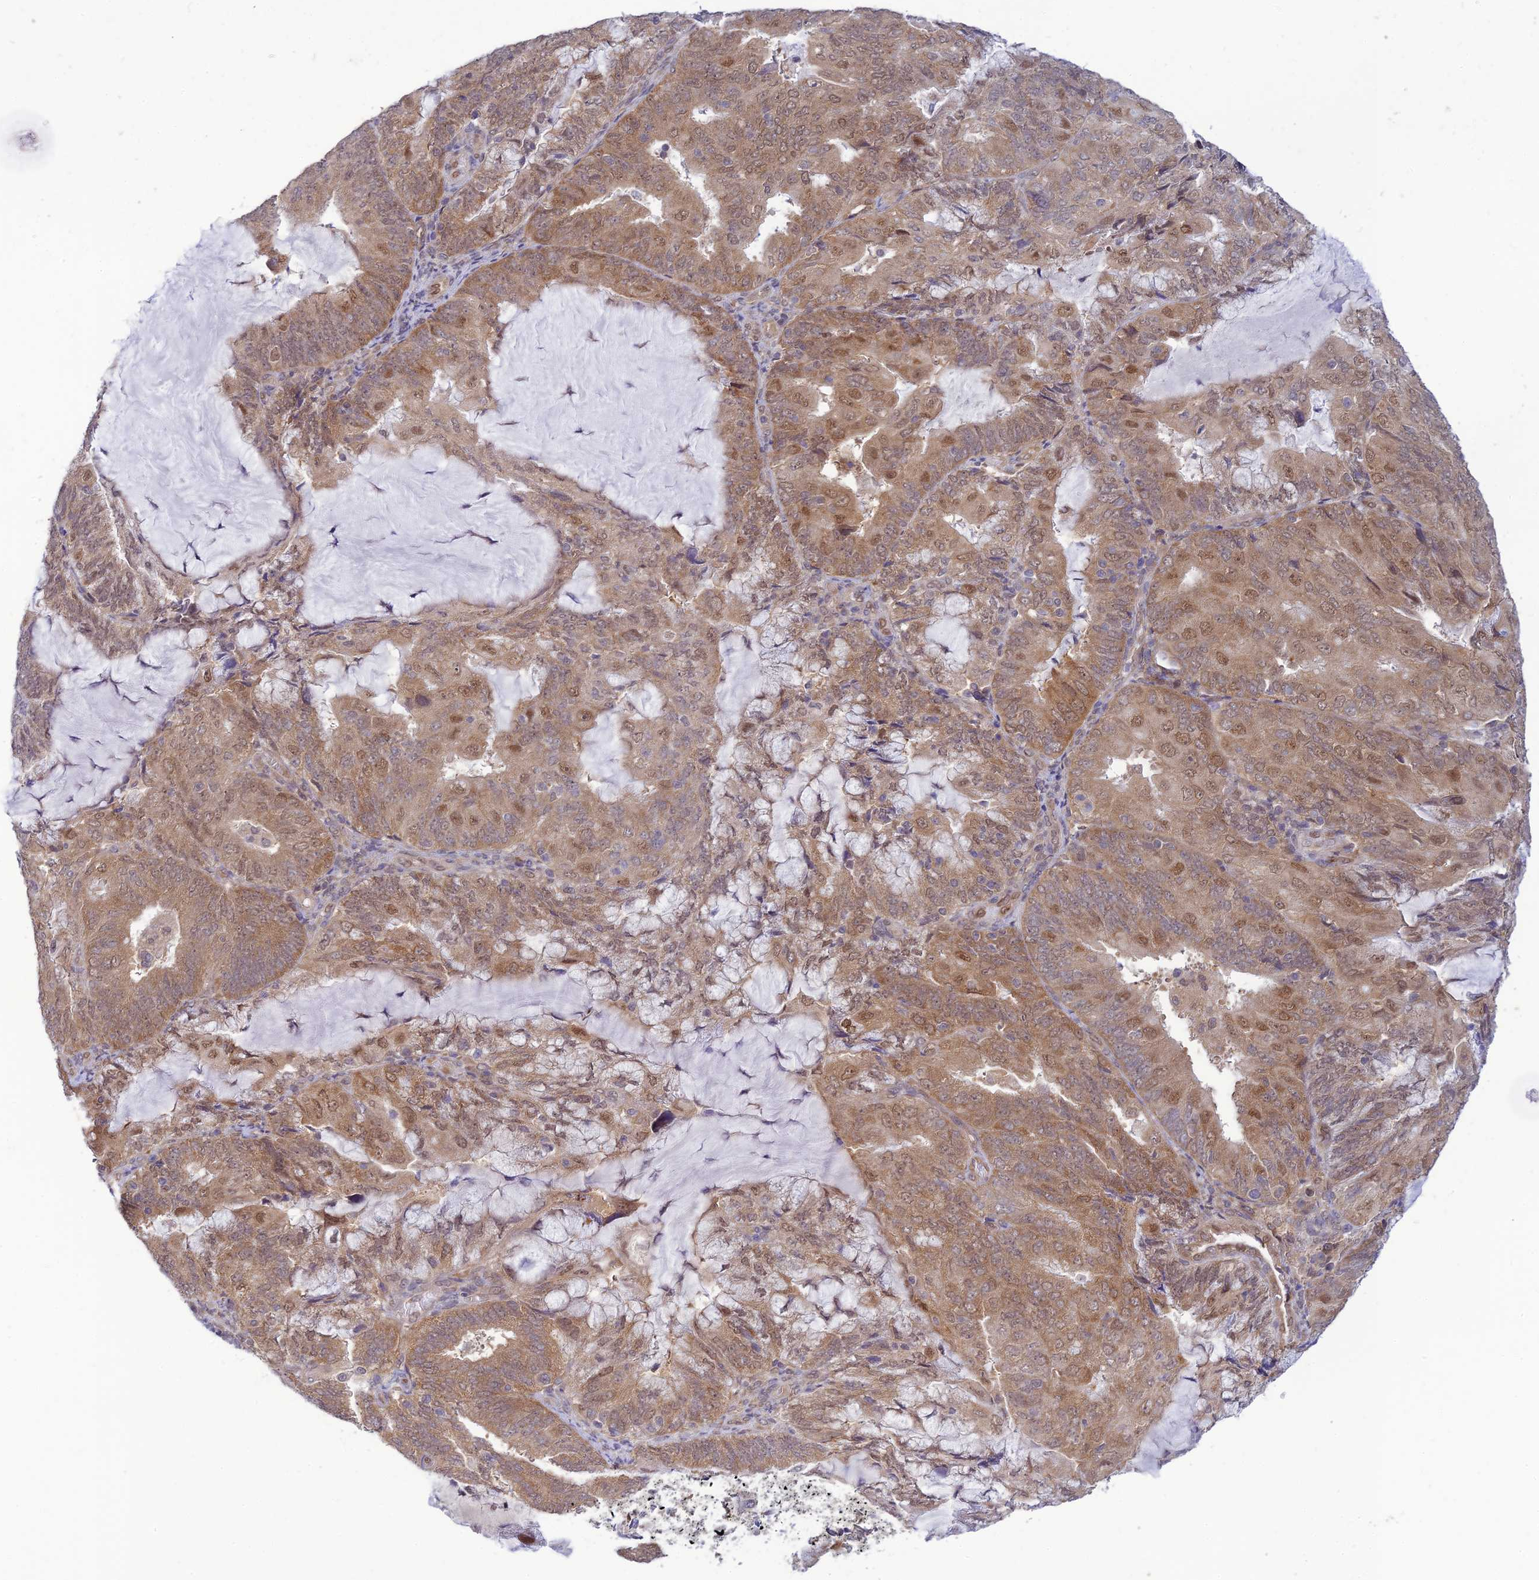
{"staining": {"intensity": "moderate", "quantity": ">75%", "location": "cytoplasmic/membranous,nuclear"}, "tissue": "endometrial cancer", "cell_type": "Tumor cells", "image_type": "cancer", "snomed": [{"axis": "morphology", "description": "Adenocarcinoma, NOS"}, {"axis": "topography", "description": "Endometrium"}], "caption": "Tumor cells exhibit medium levels of moderate cytoplasmic/membranous and nuclear expression in about >75% of cells in human adenocarcinoma (endometrial). (DAB (3,3'-diaminobenzidine) IHC with brightfield microscopy, high magnification).", "gene": "SKIC8", "patient": {"sex": "female", "age": 81}}